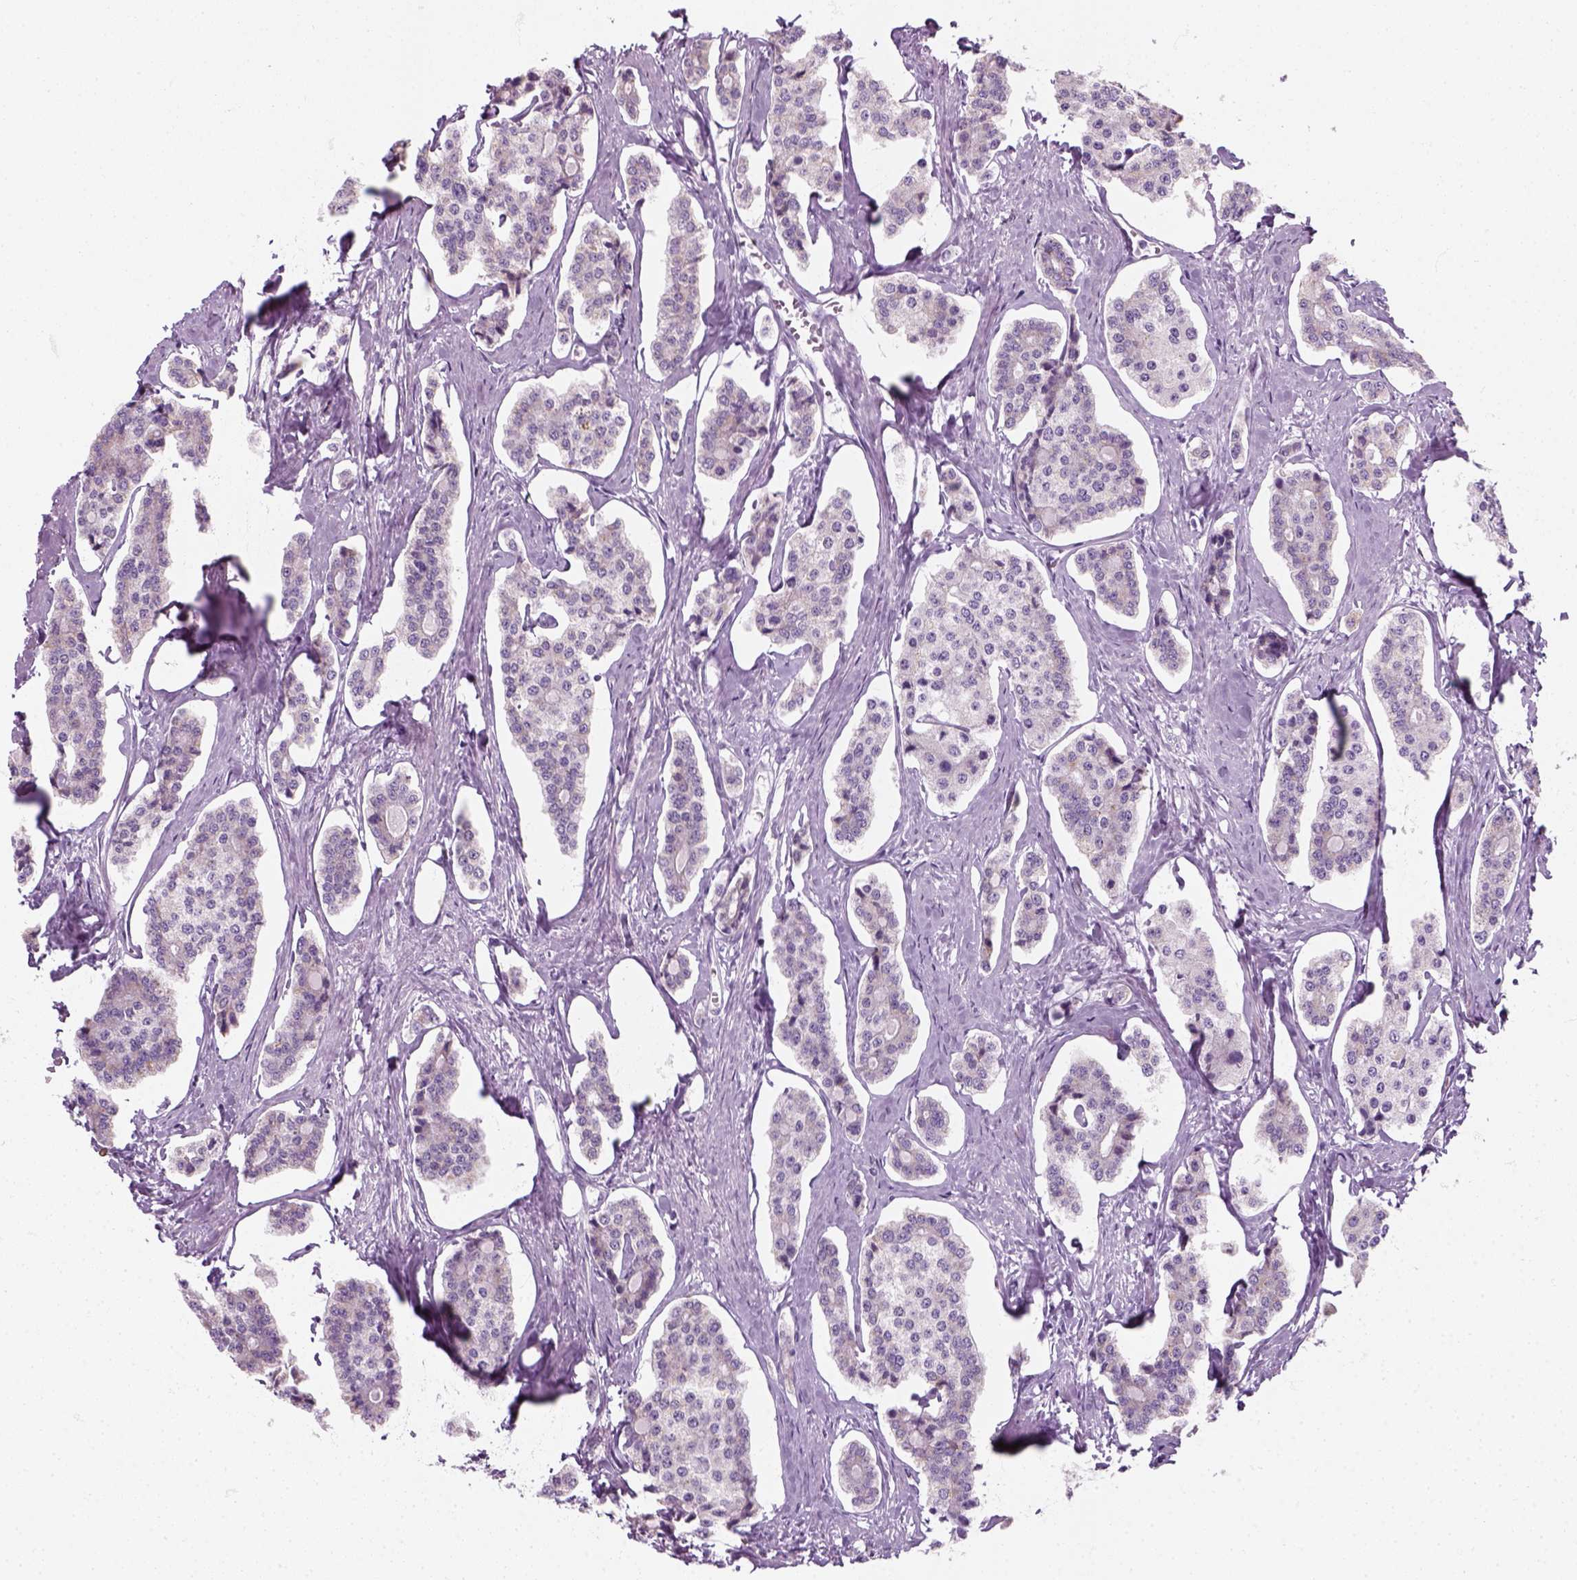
{"staining": {"intensity": "negative", "quantity": "none", "location": "none"}, "tissue": "carcinoid", "cell_type": "Tumor cells", "image_type": "cancer", "snomed": [{"axis": "morphology", "description": "Carcinoid, malignant, NOS"}, {"axis": "topography", "description": "Small intestine"}], "caption": "A high-resolution photomicrograph shows immunohistochemistry (IHC) staining of carcinoid (malignant), which demonstrates no significant positivity in tumor cells.", "gene": "SLC12A5", "patient": {"sex": "female", "age": 65}}